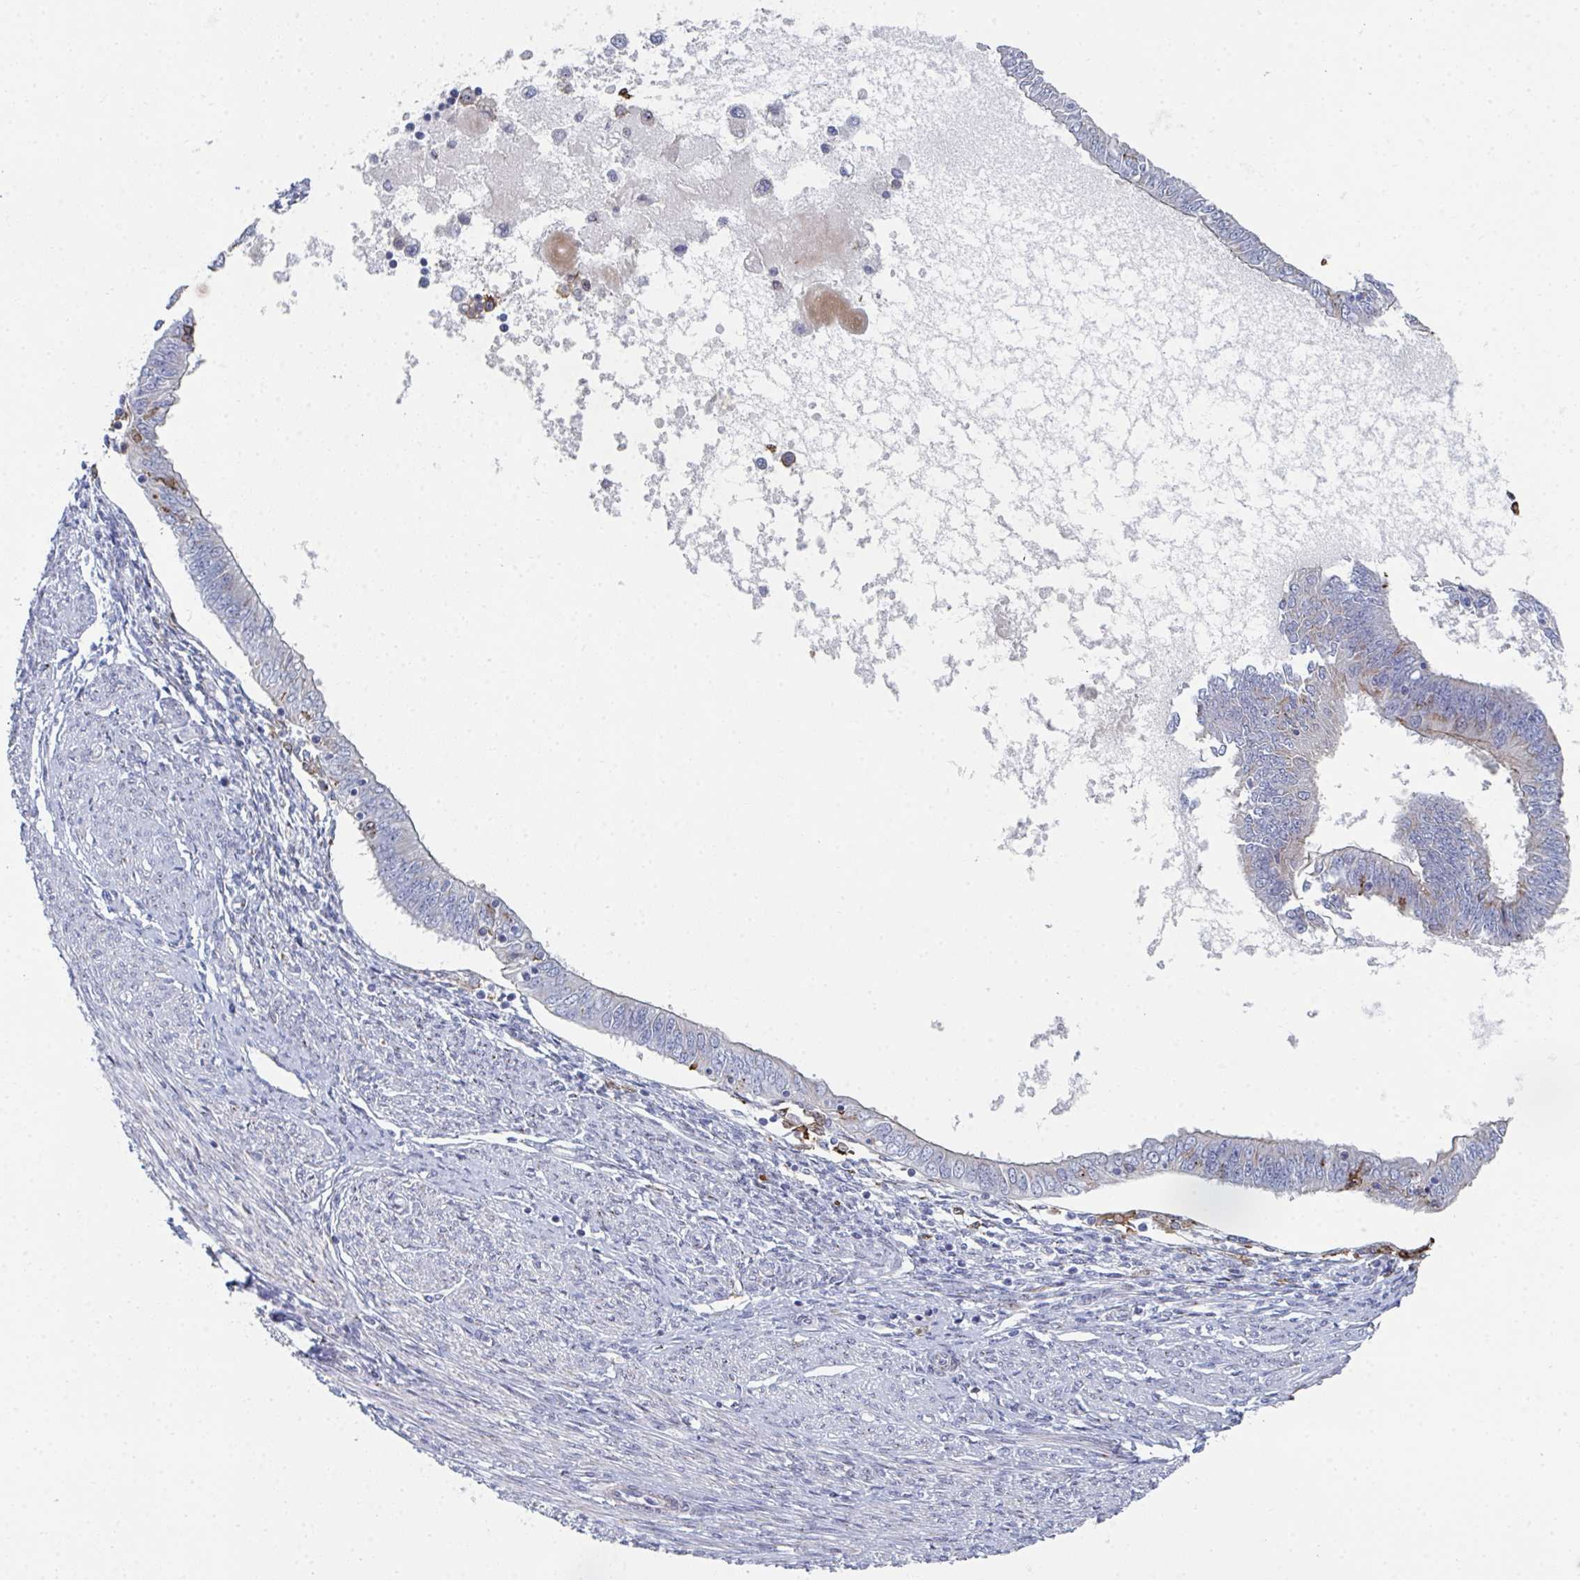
{"staining": {"intensity": "negative", "quantity": "none", "location": "none"}, "tissue": "endometrial cancer", "cell_type": "Tumor cells", "image_type": "cancer", "snomed": [{"axis": "morphology", "description": "Adenocarcinoma, NOS"}, {"axis": "topography", "description": "Endometrium"}], "caption": "IHC of endometrial adenocarcinoma exhibits no positivity in tumor cells.", "gene": "PSMG1", "patient": {"sex": "female", "age": 58}}